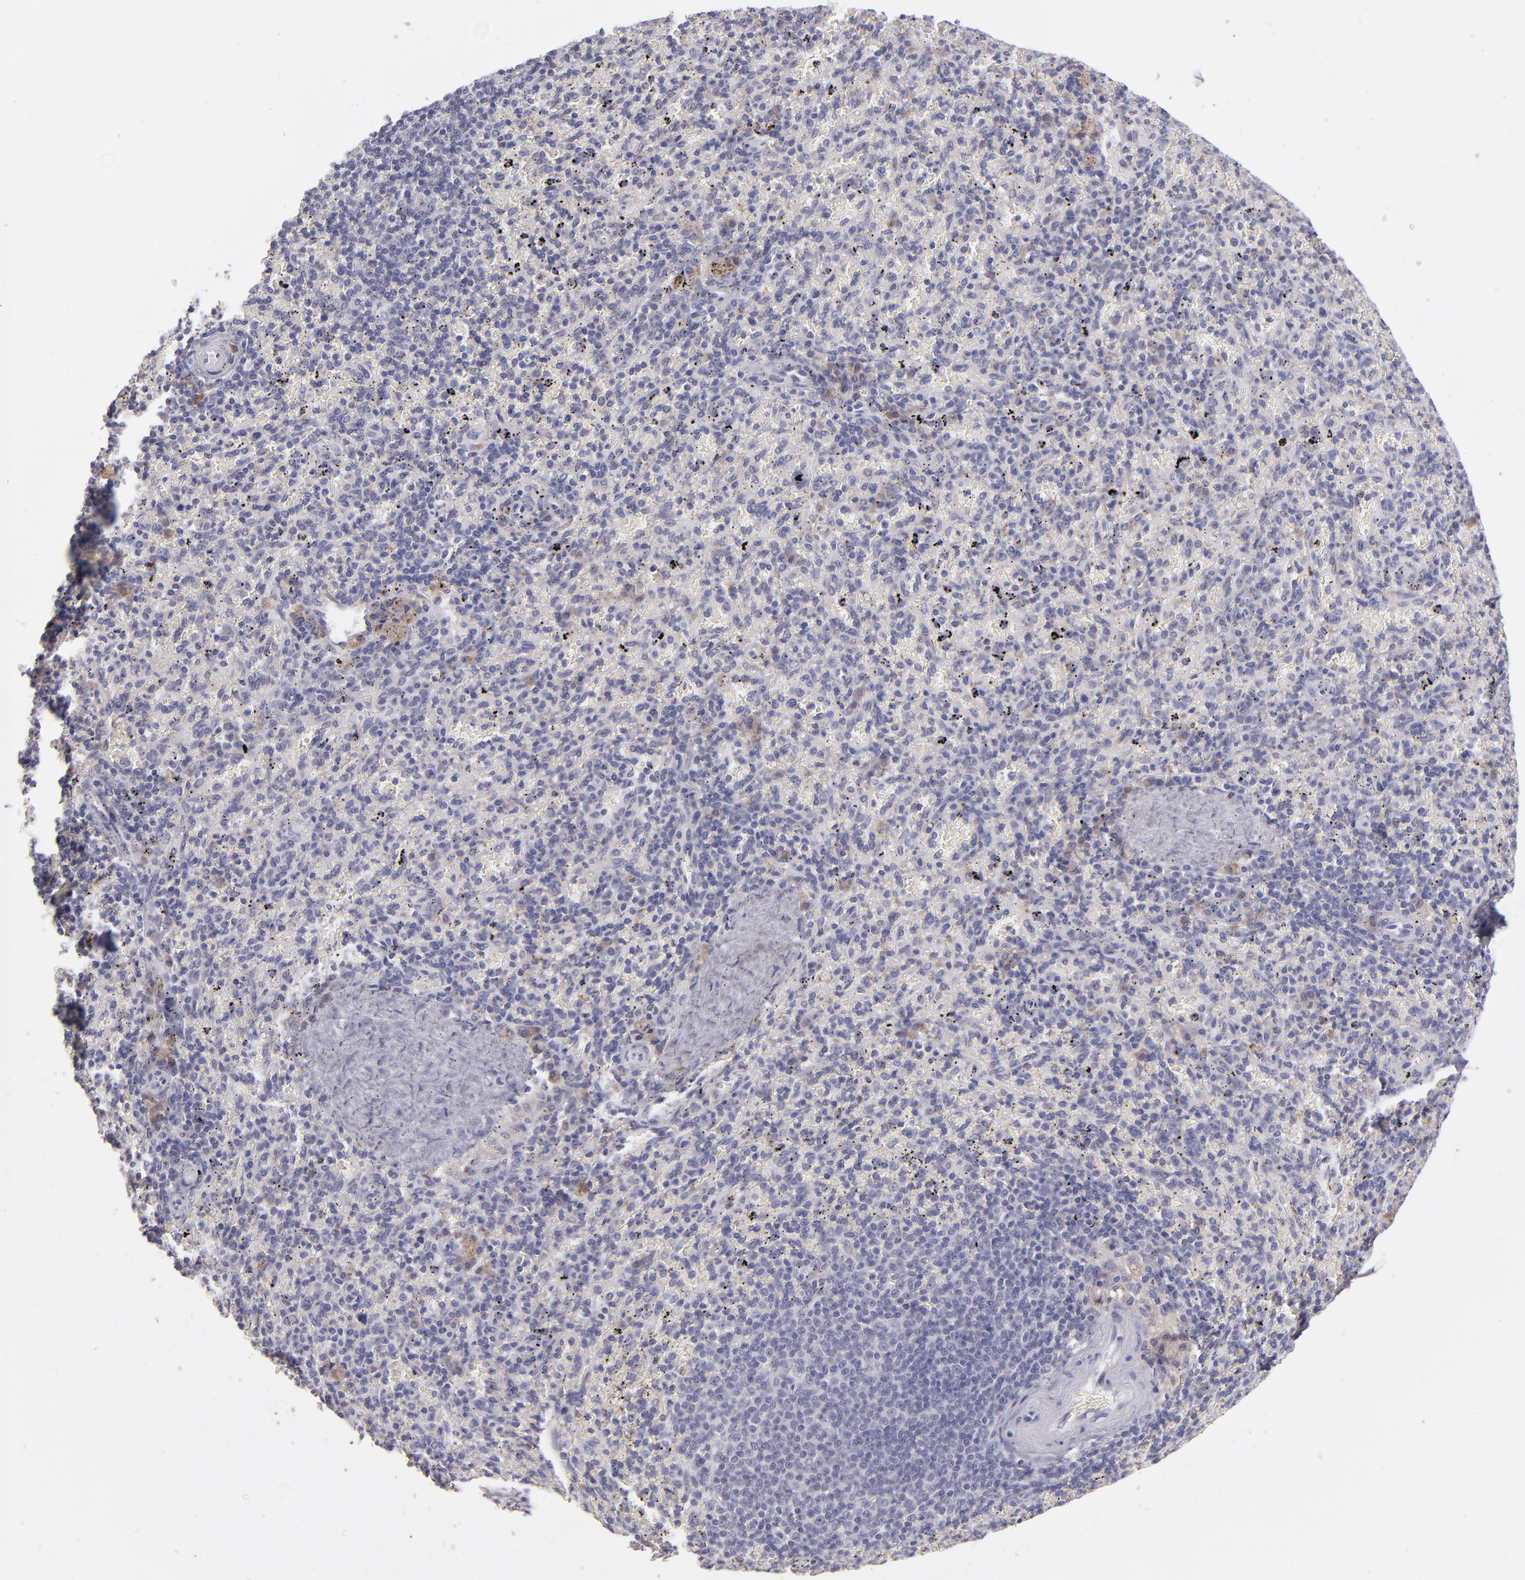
{"staining": {"intensity": "weak", "quantity": "<25%", "location": "cytoplasmic/membranous"}, "tissue": "spleen", "cell_type": "Cells in red pulp", "image_type": "normal", "snomed": [{"axis": "morphology", "description": "Normal tissue, NOS"}, {"axis": "topography", "description": "Spleen"}], "caption": "This is an immunohistochemistry micrograph of unremarkable human spleen. There is no expression in cells in red pulp.", "gene": "TRAF3", "patient": {"sex": "female", "age": 43}}